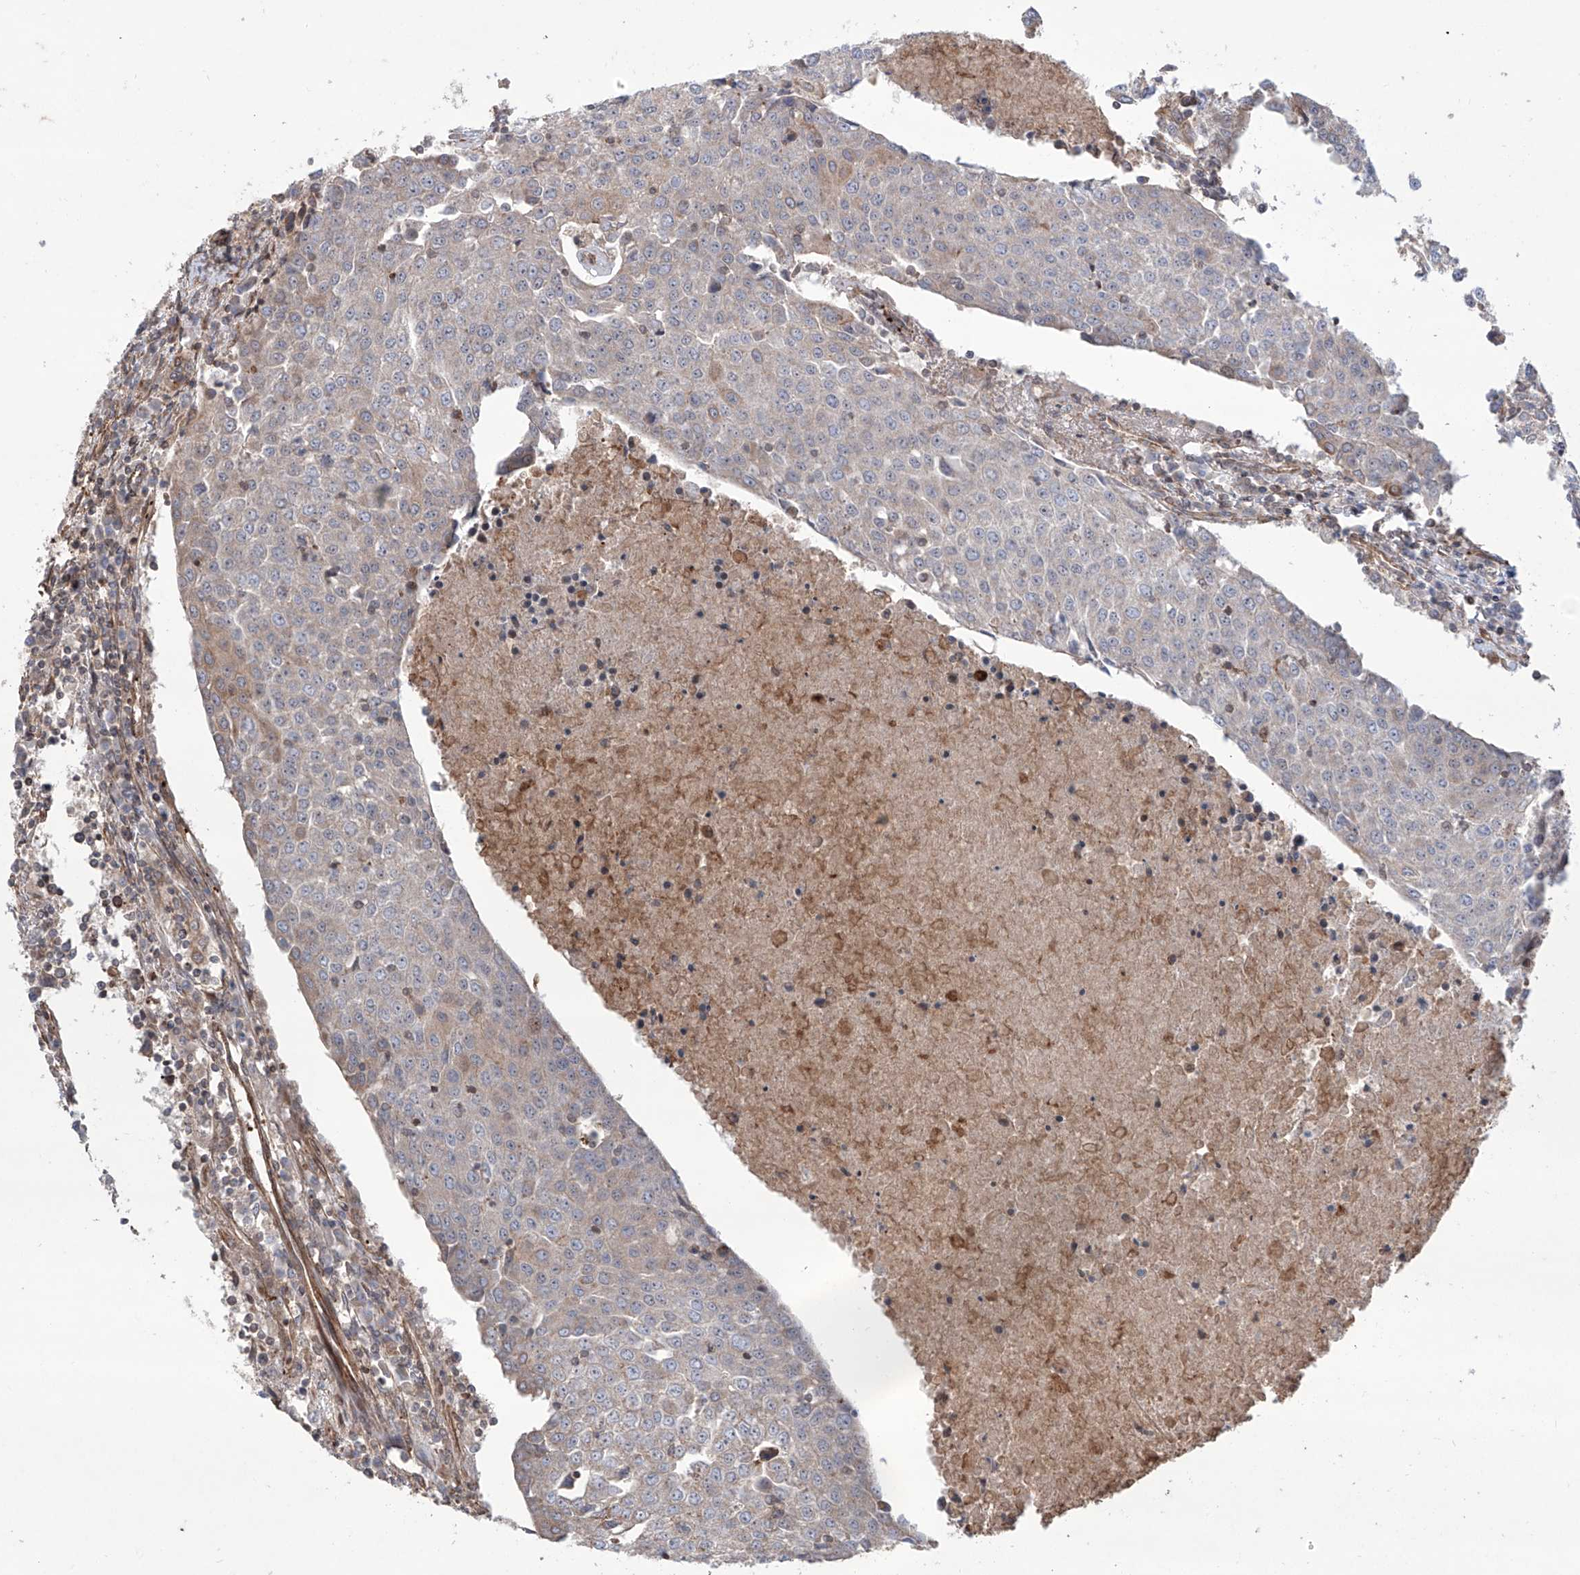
{"staining": {"intensity": "weak", "quantity": "<25%", "location": "cytoplasmic/membranous"}, "tissue": "urothelial cancer", "cell_type": "Tumor cells", "image_type": "cancer", "snomed": [{"axis": "morphology", "description": "Urothelial carcinoma, High grade"}, {"axis": "topography", "description": "Urinary bladder"}], "caption": "DAB (3,3'-diaminobenzidine) immunohistochemical staining of human urothelial cancer reveals no significant staining in tumor cells. (Immunohistochemistry, brightfield microscopy, high magnification).", "gene": "APAF1", "patient": {"sex": "female", "age": 85}}